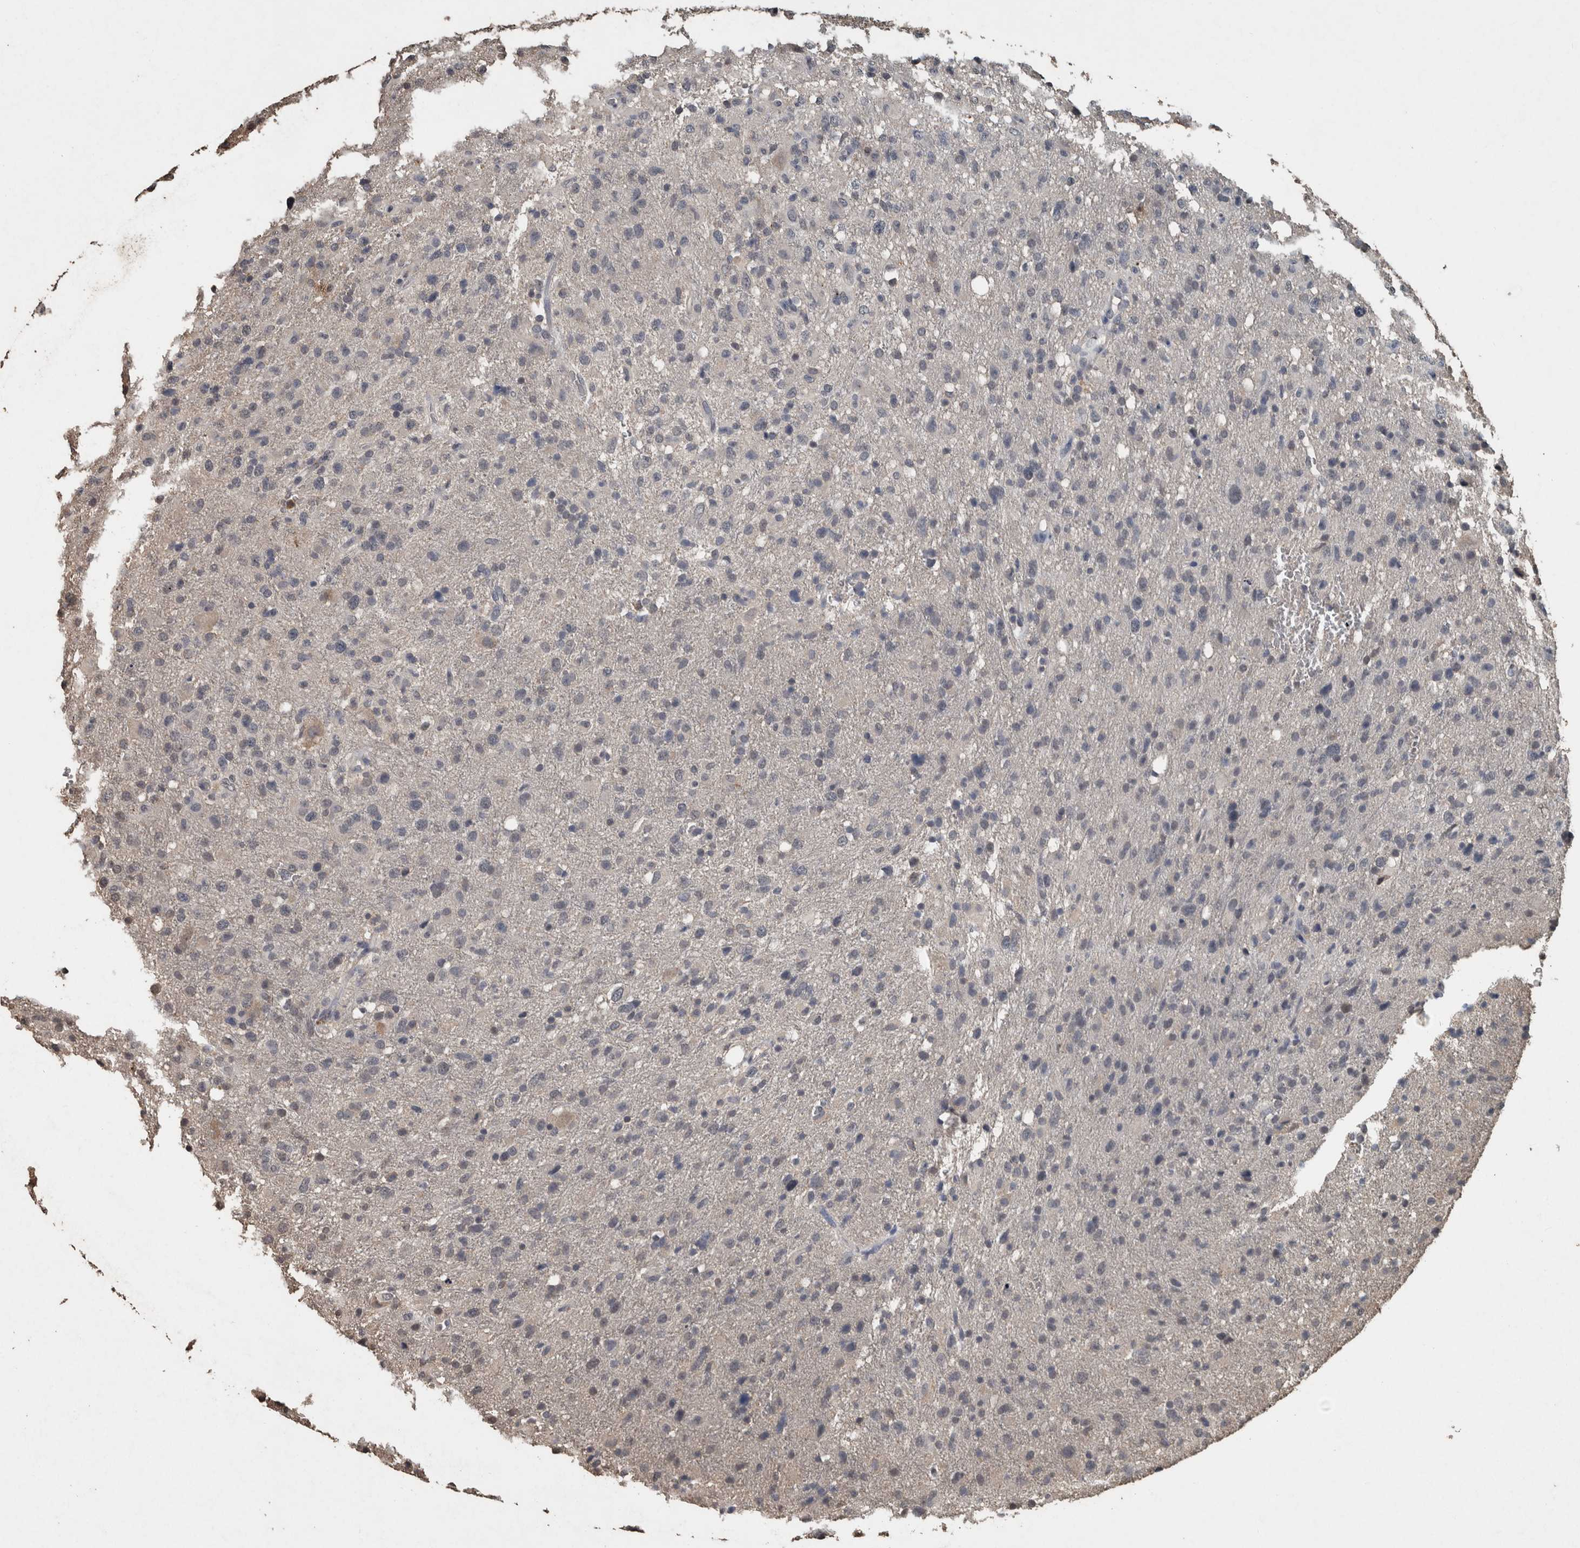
{"staining": {"intensity": "negative", "quantity": "none", "location": "none"}, "tissue": "glioma", "cell_type": "Tumor cells", "image_type": "cancer", "snomed": [{"axis": "morphology", "description": "Glioma, malignant, High grade"}, {"axis": "topography", "description": "Brain"}], "caption": "IHC histopathology image of neoplastic tissue: human glioma stained with DAB demonstrates no significant protein staining in tumor cells.", "gene": "FGFRL1", "patient": {"sex": "female", "age": 57}}